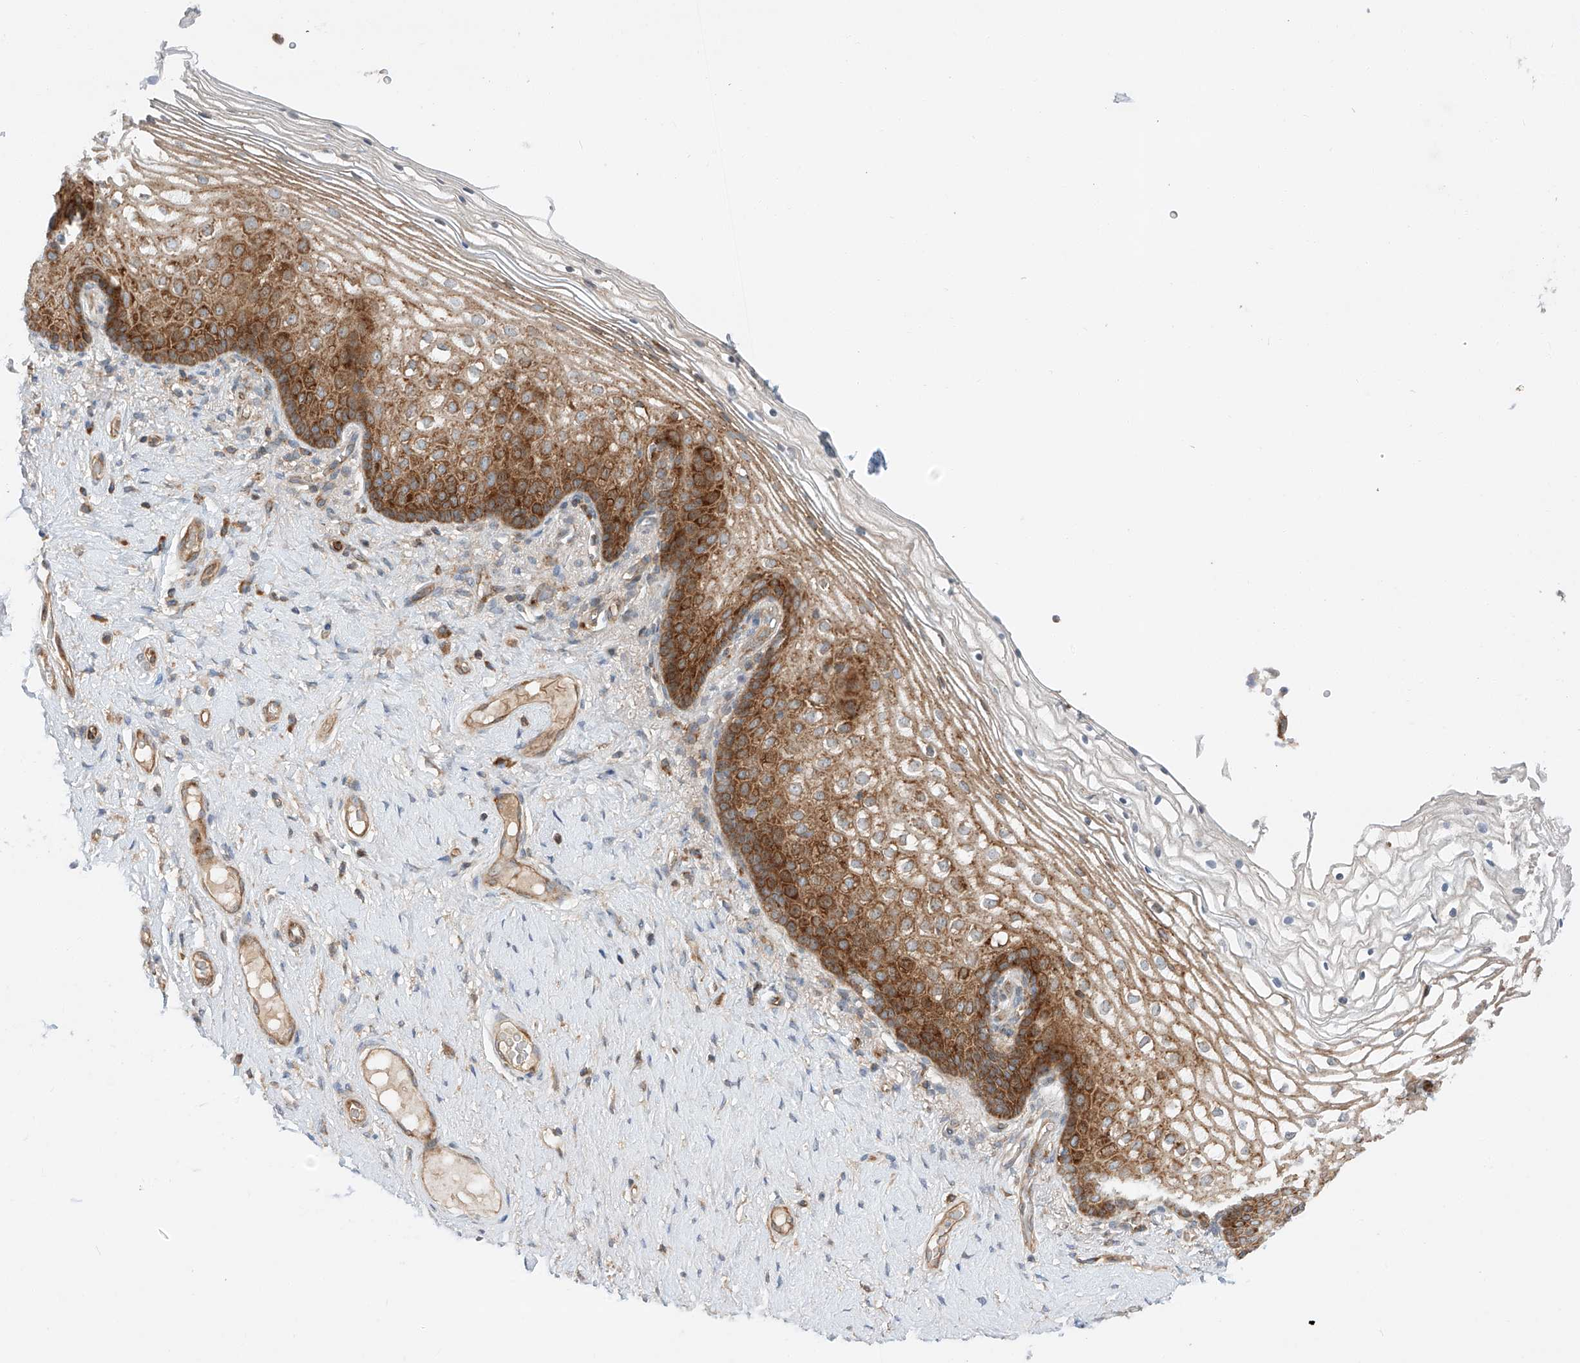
{"staining": {"intensity": "strong", "quantity": ">75%", "location": "cytoplasmic/membranous"}, "tissue": "vagina", "cell_type": "Squamous epithelial cells", "image_type": "normal", "snomed": [{"axis": "morphology", "description": "Normal tissue, NOS"}, {"axis": "topography", "description": "Vagina"}], "caption": "Immunohistochemistry of normal vagina demonstrates high levels of strong cytoplasmic/membranous expression in approximately >75% of squamous epithelial cells.", "gene": "RUSC1", "patient": {"sex": "female", "age": 60}}